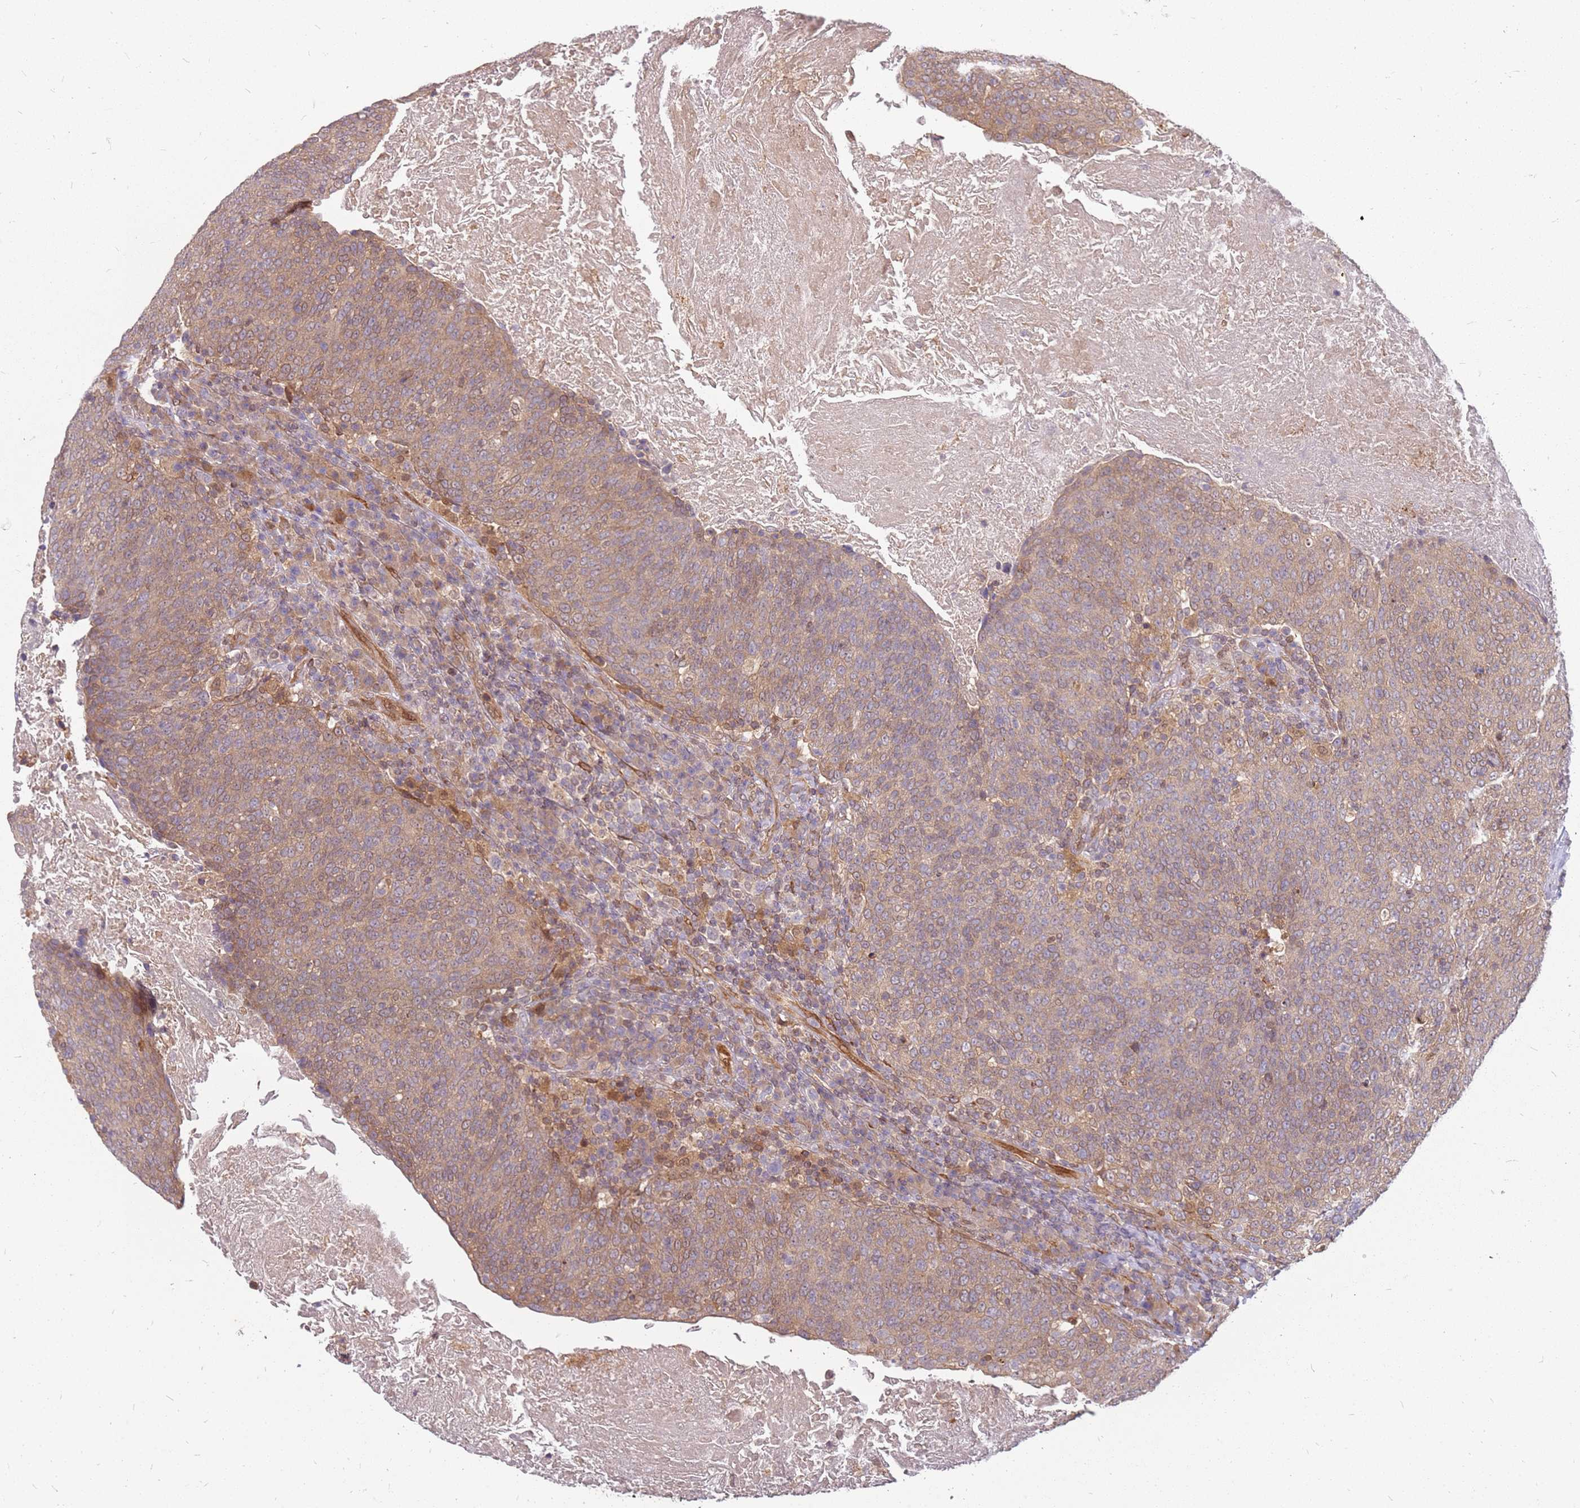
{"staining": {"intensity": "moderate", "quantity": ">75%", "location": "cytoplasmic/membranous"}, "tissue": "head and neck cancer", "cell_type": "Tumor cells", "image_type": "cancer", "snomed": [{"axis": "morphology", "description": "Squamous cell carcinoma, NOS"}, {"axis": "morphology", "description": "Squamous cell carcinoma, metastatic, NOS"}, {"axis": "topography", "description": "Lymph node"}, {"axis": "topography", "description": "Head-Neck"}], "caption": "Protein staining of head and neck cancer (metastatic squamous cell carcinoma) tissue reveals moderate cytoplasmic/membranous positivity in approximately >75% of tumor cells. (DAB (3,3'-diaminobenzidine) IHC with brightfield microscopy, high magnification).", "gene": "NUDT14", "patient": {"sex": "male", "age": 62}}